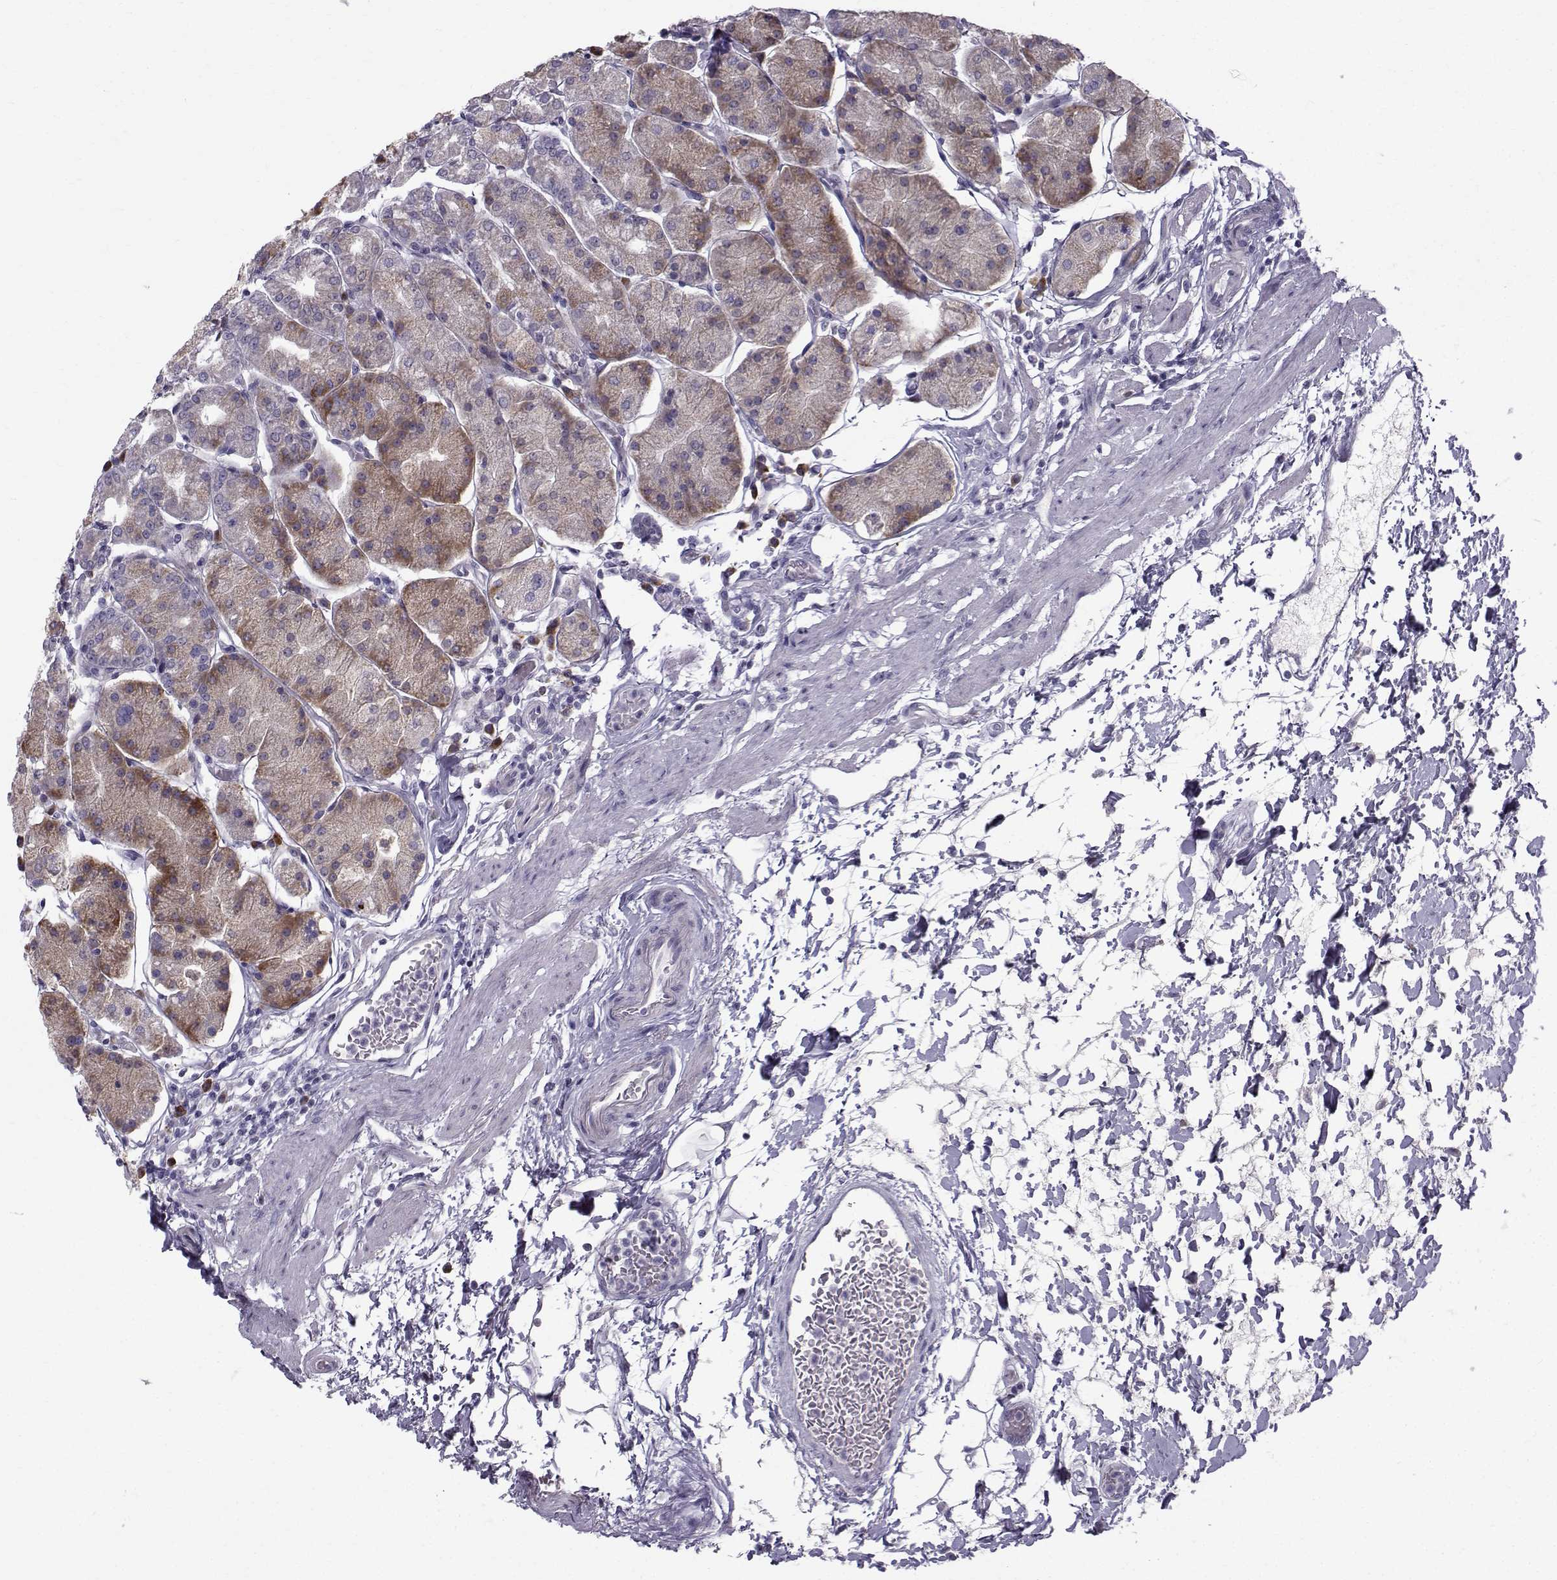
{"staining": {"intensity": "moderate", "quantity": "<25%", "location": "cytoplasmic/membranous"}, "tissue": "stomach", "cell_type": "Glandular cells", "image_type": "normal", "snomed": [{"axis": "morphology", "description": "Normal tissue, NOS"}, {"axis": "topography", "description": "Stomach"}], "caption": "Immunohistochemical staining of benign human stomach reveals moderate cytoplasmic/membranous protein expression in about <25% of glandular cells.", "gene": "ROPN1B", "patient": {"sex": "male", "age": 54}}